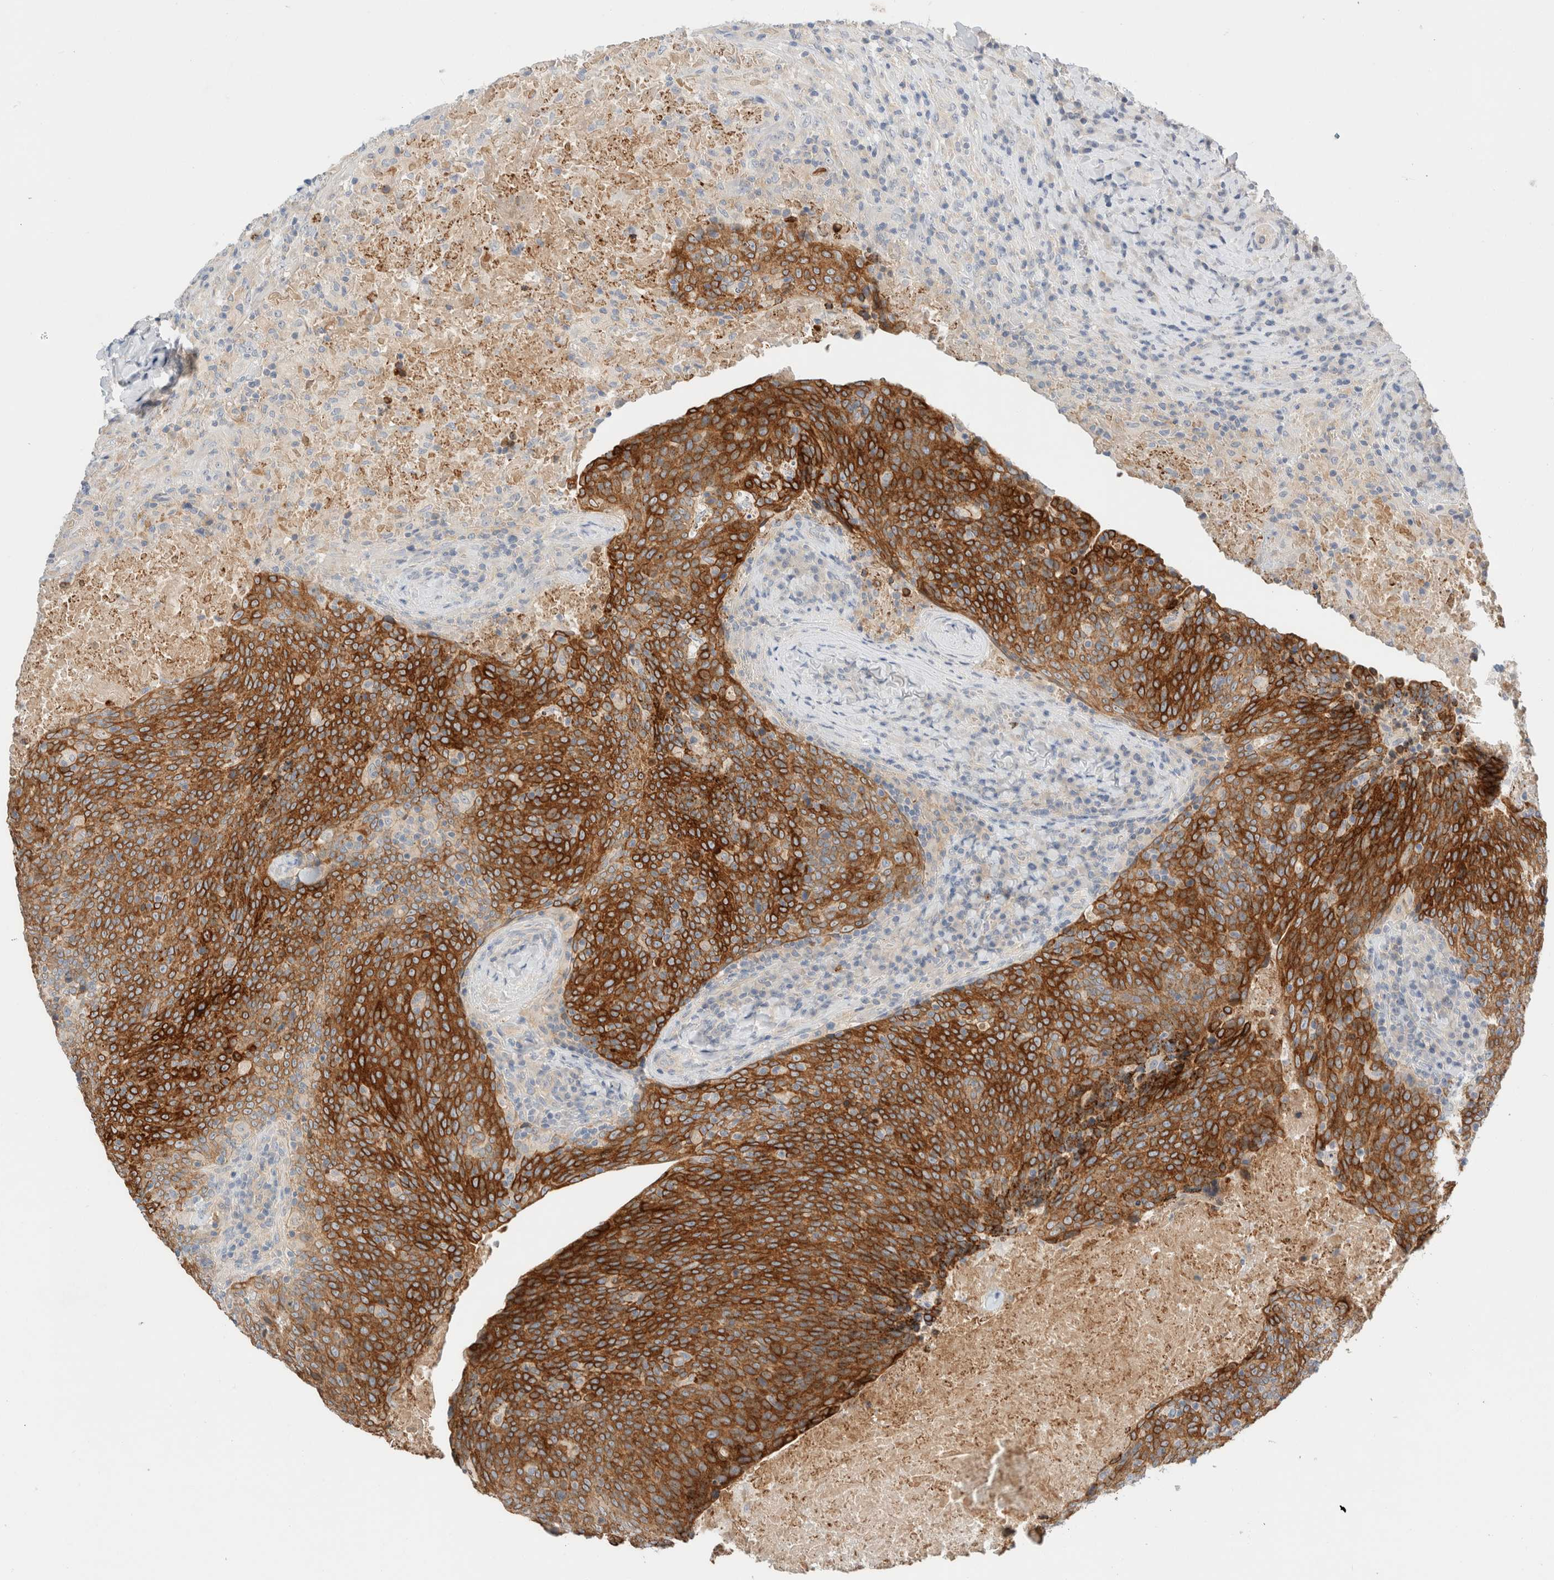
{"staining": {"intensity": "strong", "quantity": ">75%", "location": "cytoplasmic/membranous"}, "tissue": "head and neck cancer", "cell_type": "Tumor cells", "image_type": "cancer", "snomed": [{"axis": "morphology", "description": "Squamous cell carcinoma, NOS"}, {"axis": "morphology", "description": "Squamous cell carcinoma, metastatic, NOS"}, {"axis": "topography", "description": "Lymph node"}, {"axis": "topography", "description": "Head-Neck"}], "caption": "Human head and neck cancer stained for a protein (brown) shows strong cytoplasmic/membranous positive expression in about >75% of tumor cells.", "gene": "SDR16C5", "patient": {"sex": "male", "age": 62}}